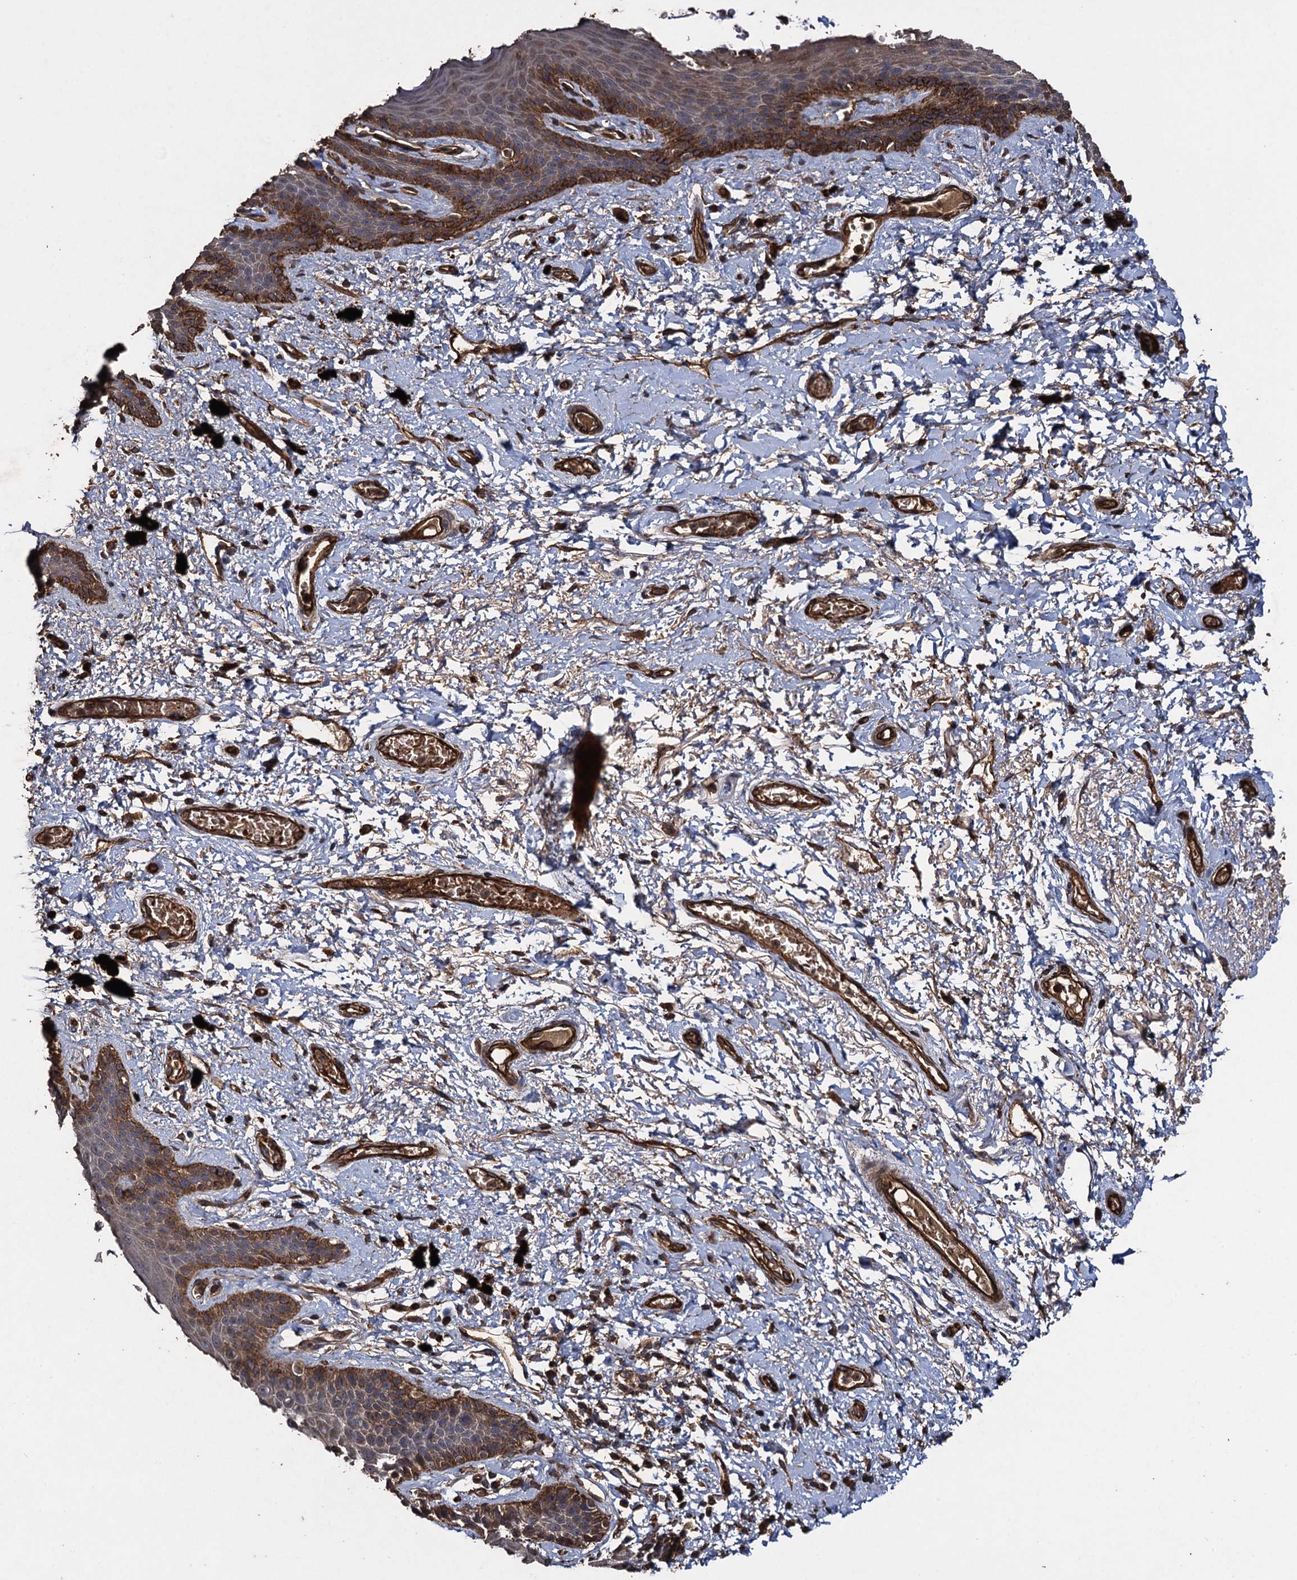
{"staining": {"intensity": "strong", "quantity": "<25%", "location": "cytoplasmic/membranous"}, "tissue": "skin", "cell_type": "Epidermal cells", "image_type": "normal", "snomed": [{"axis": "morphology", "description": "Normal tissue, NOS"}, {"axis": "topography", "description": "Anal"}], "caption": "Immunohistochemistry (IHC) (DAB (3,3'-diaminobenzidine)) staining of benign human skin exhibits strong cytoplasmic/membranous protein expression in about <25% of epidermal cells. (IHC, brightfield microscopy, high magnification).", "gene": "TXNDC11", "patient": {"sex": "female", "age": 46}}